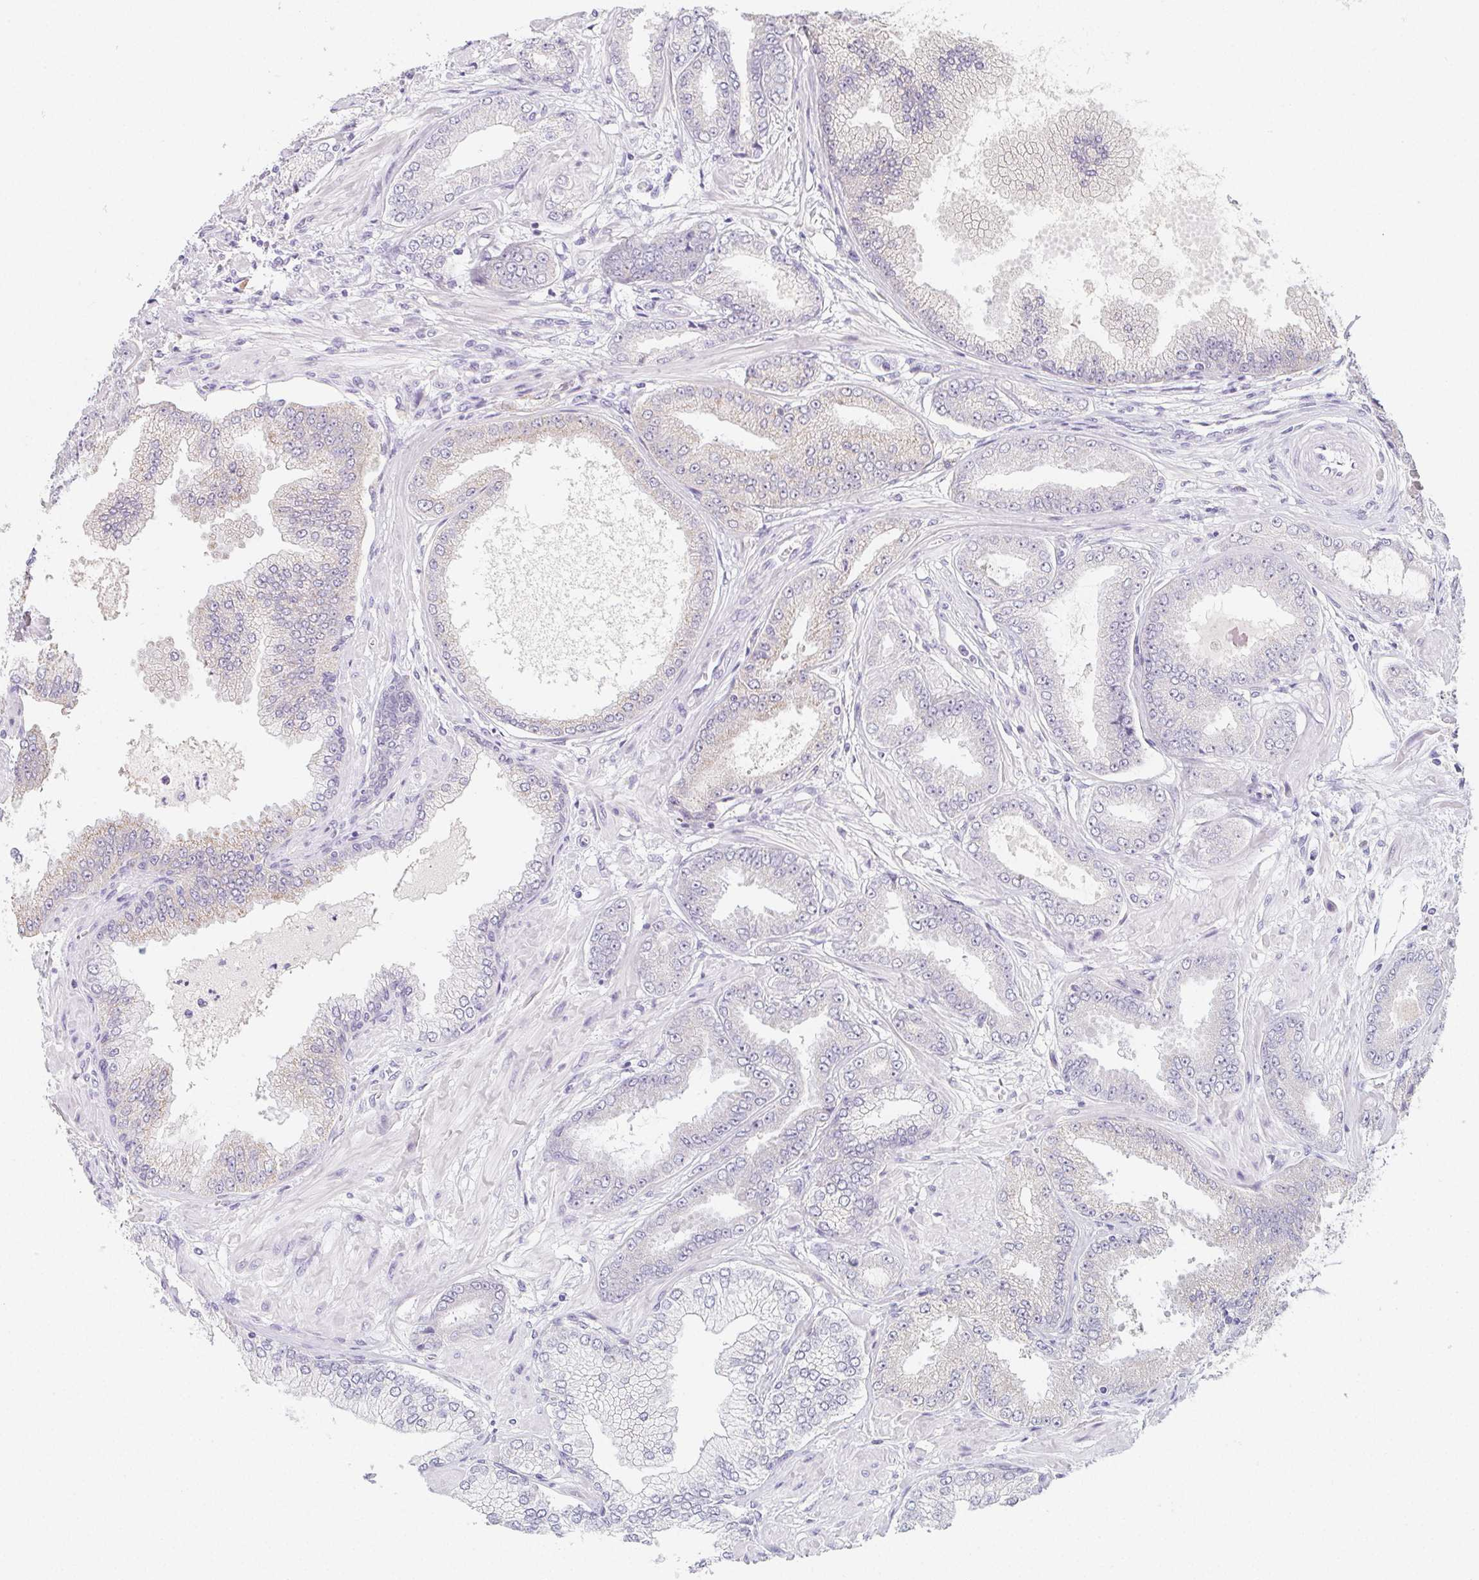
{"staining": {"intensity": "negative", "quantity": "none", "location": "none"}, "tissue": "prostate cancer", "cell_type": "Tumor cells", "image_type": "cancer", "snomed": [{"axis": "morphology", "description": "Adenocarcinoma, Low grade"}, {"axis": "topography", "description": "Prostate"}], "caption": "IHC micrograph of neoplastic tissue: human low-grade adenocarcinoma (prostate) stained with DAB demonstrates no significant protein positivity in tumor cells.", "gene": "GLIPR1L1", "patient": {"sex": "male", "age": 55}}